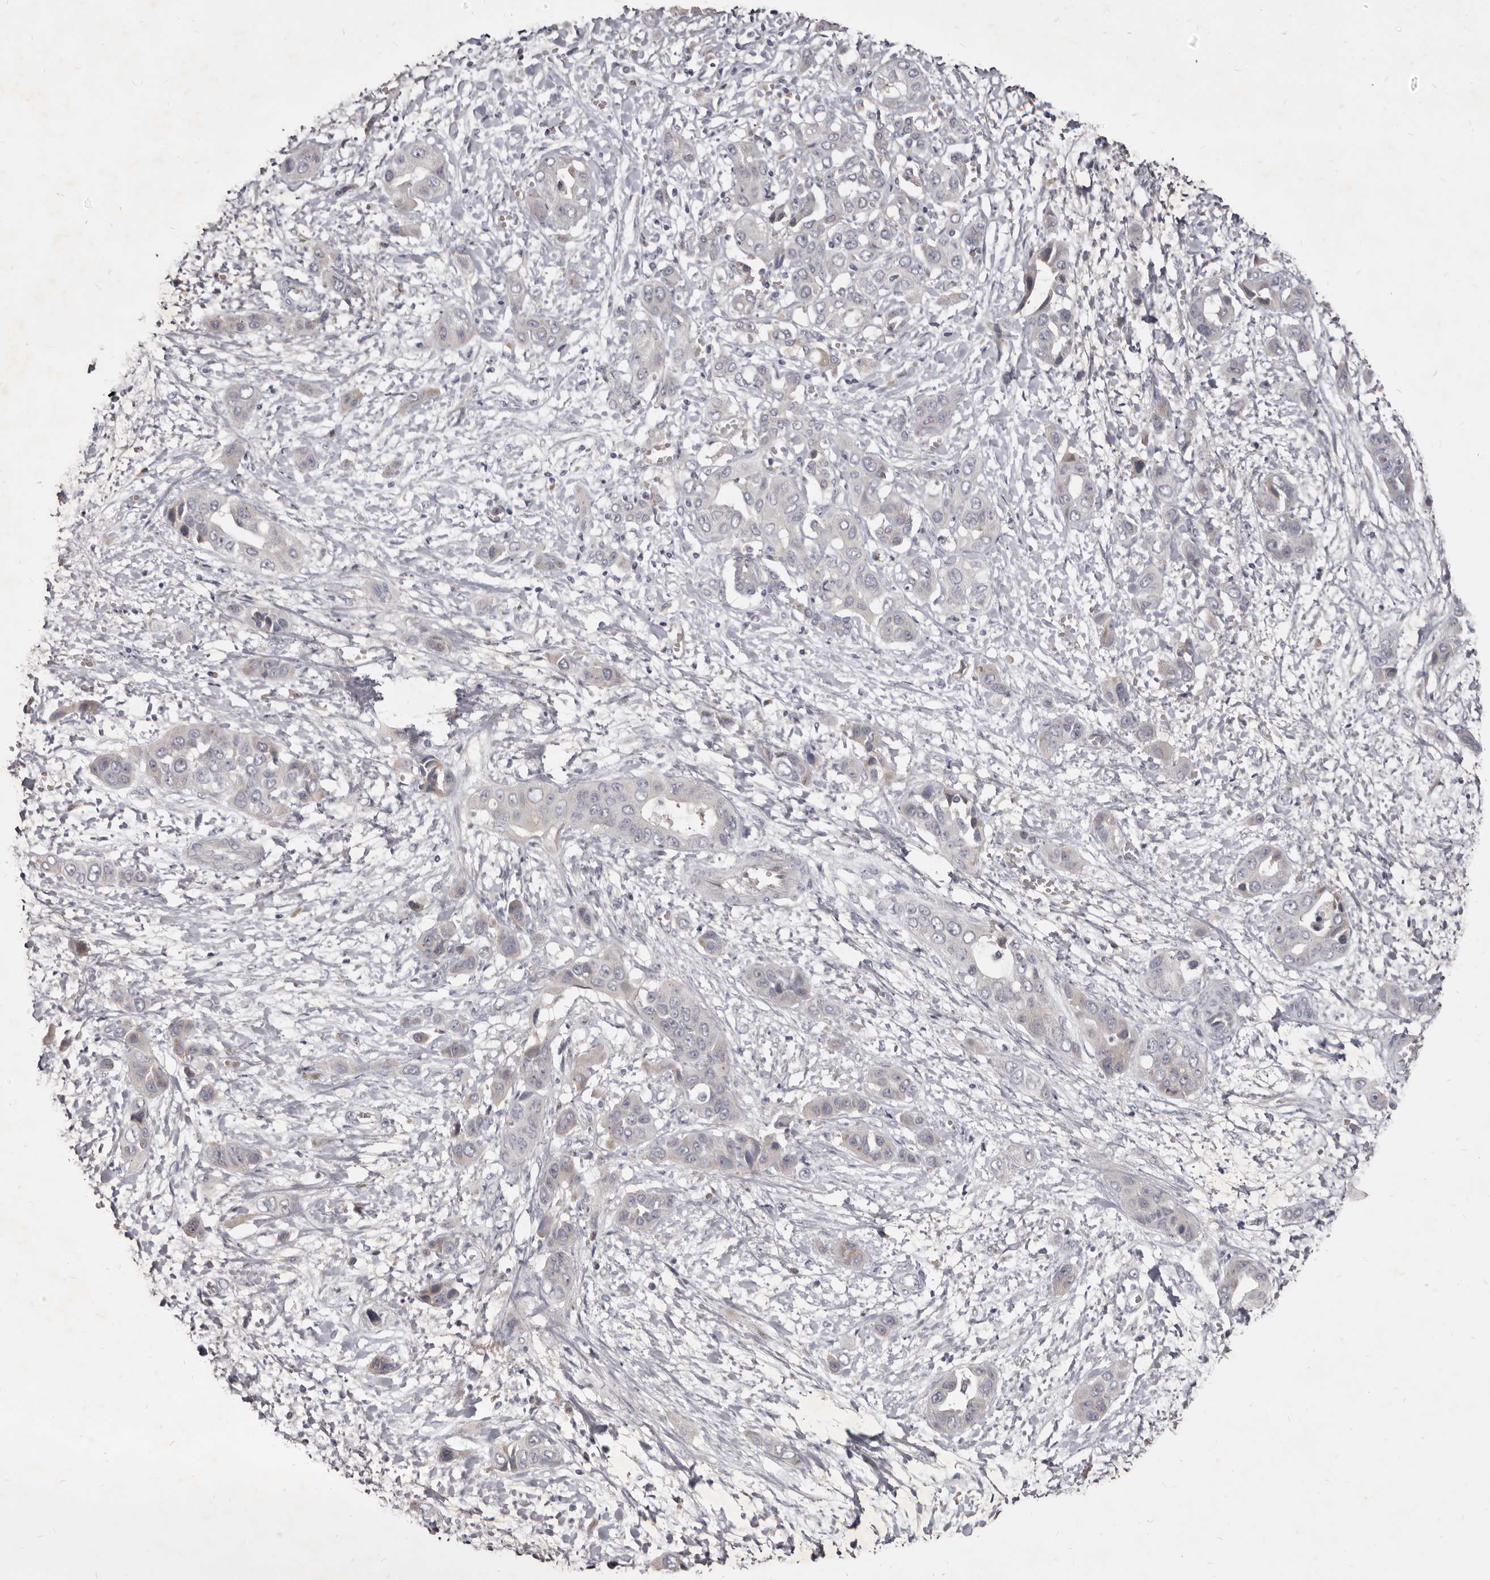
{"staining": {"intensity": "negative", "quantity": "none", "location": "none"}, "tissue": "liver cancer", "cell_type": "Tumor cells", "image_type": "cancer", "snomed": [{"axis": "morphology", "description": "Cholangiocarcinoma"}, {"axis": "topography", "description": "Liver"}], "caption": "IHC image of neoplastic tissue: human liver cancer (cholangiocarcinoma) stained with DAB shows no significant protein positivity in tumor cells.", "gene": "KIF2B", "patient": {"sex": "female", "age": 52}}